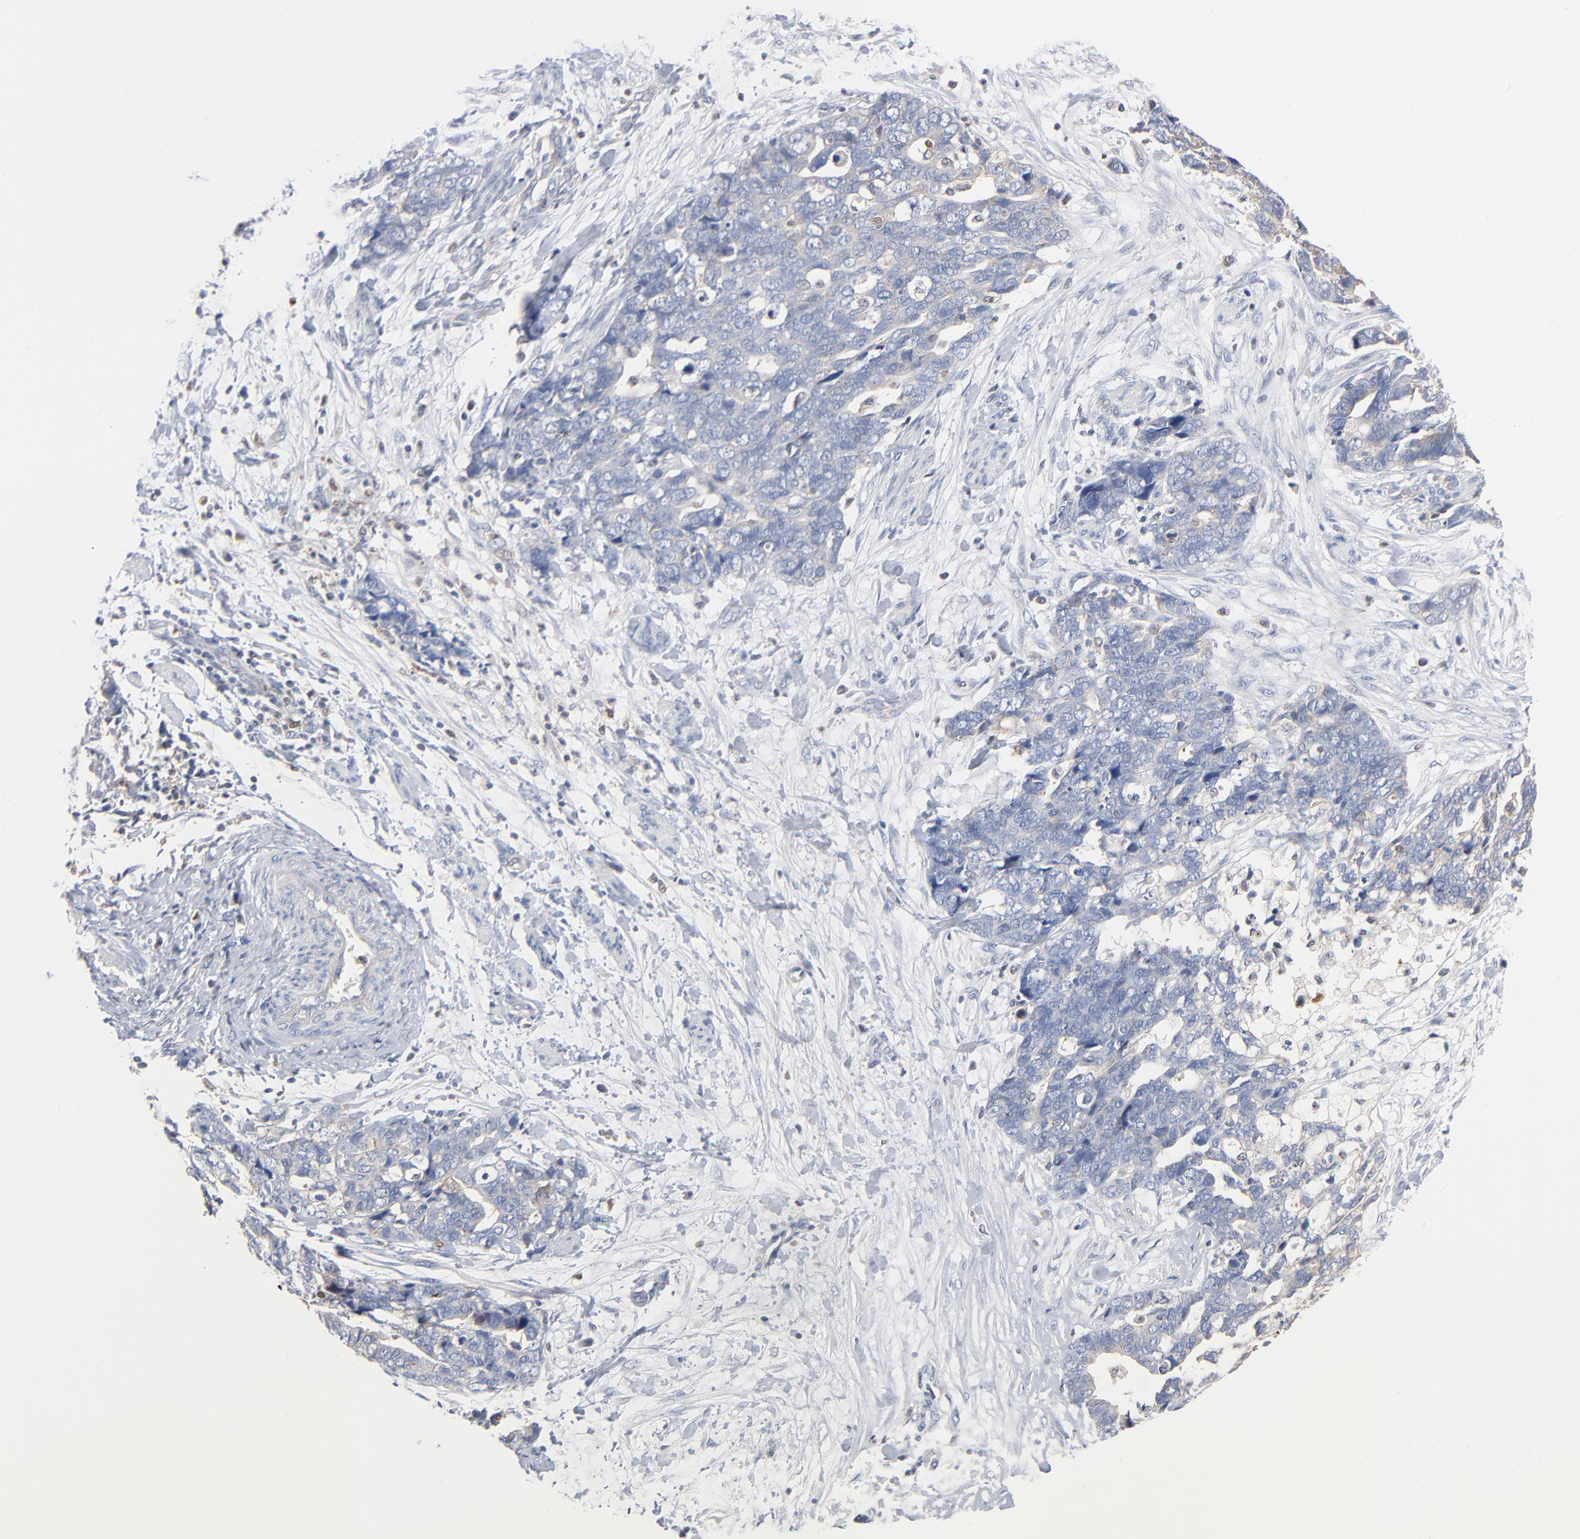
{"staining": {"intensity": "negative", "quantity": "none", "location": "none"}, "tissue": "ovarian cancer", "cell_type": "Tumor cells", "image_type": "cancer", "snomed": [{"axis": "morphology", "description": "Normal tissue, NOS"}, {"axis": "morphology", "description": "Cystadenocarcinoma, serous, NOS"}, {"axis": "topography", "description": "Fallopian tube"}, {"axis": "topography", "description": "Ovary"}], "caption": "Human ovarian cancer (serous cystadenocarcinoma) stained for a protein using immunohistochemistry (IHC) shows no positivity in tumor cells.", "gene": "ARHGEF6", "patient": {"sex": "female", "age": 56}}